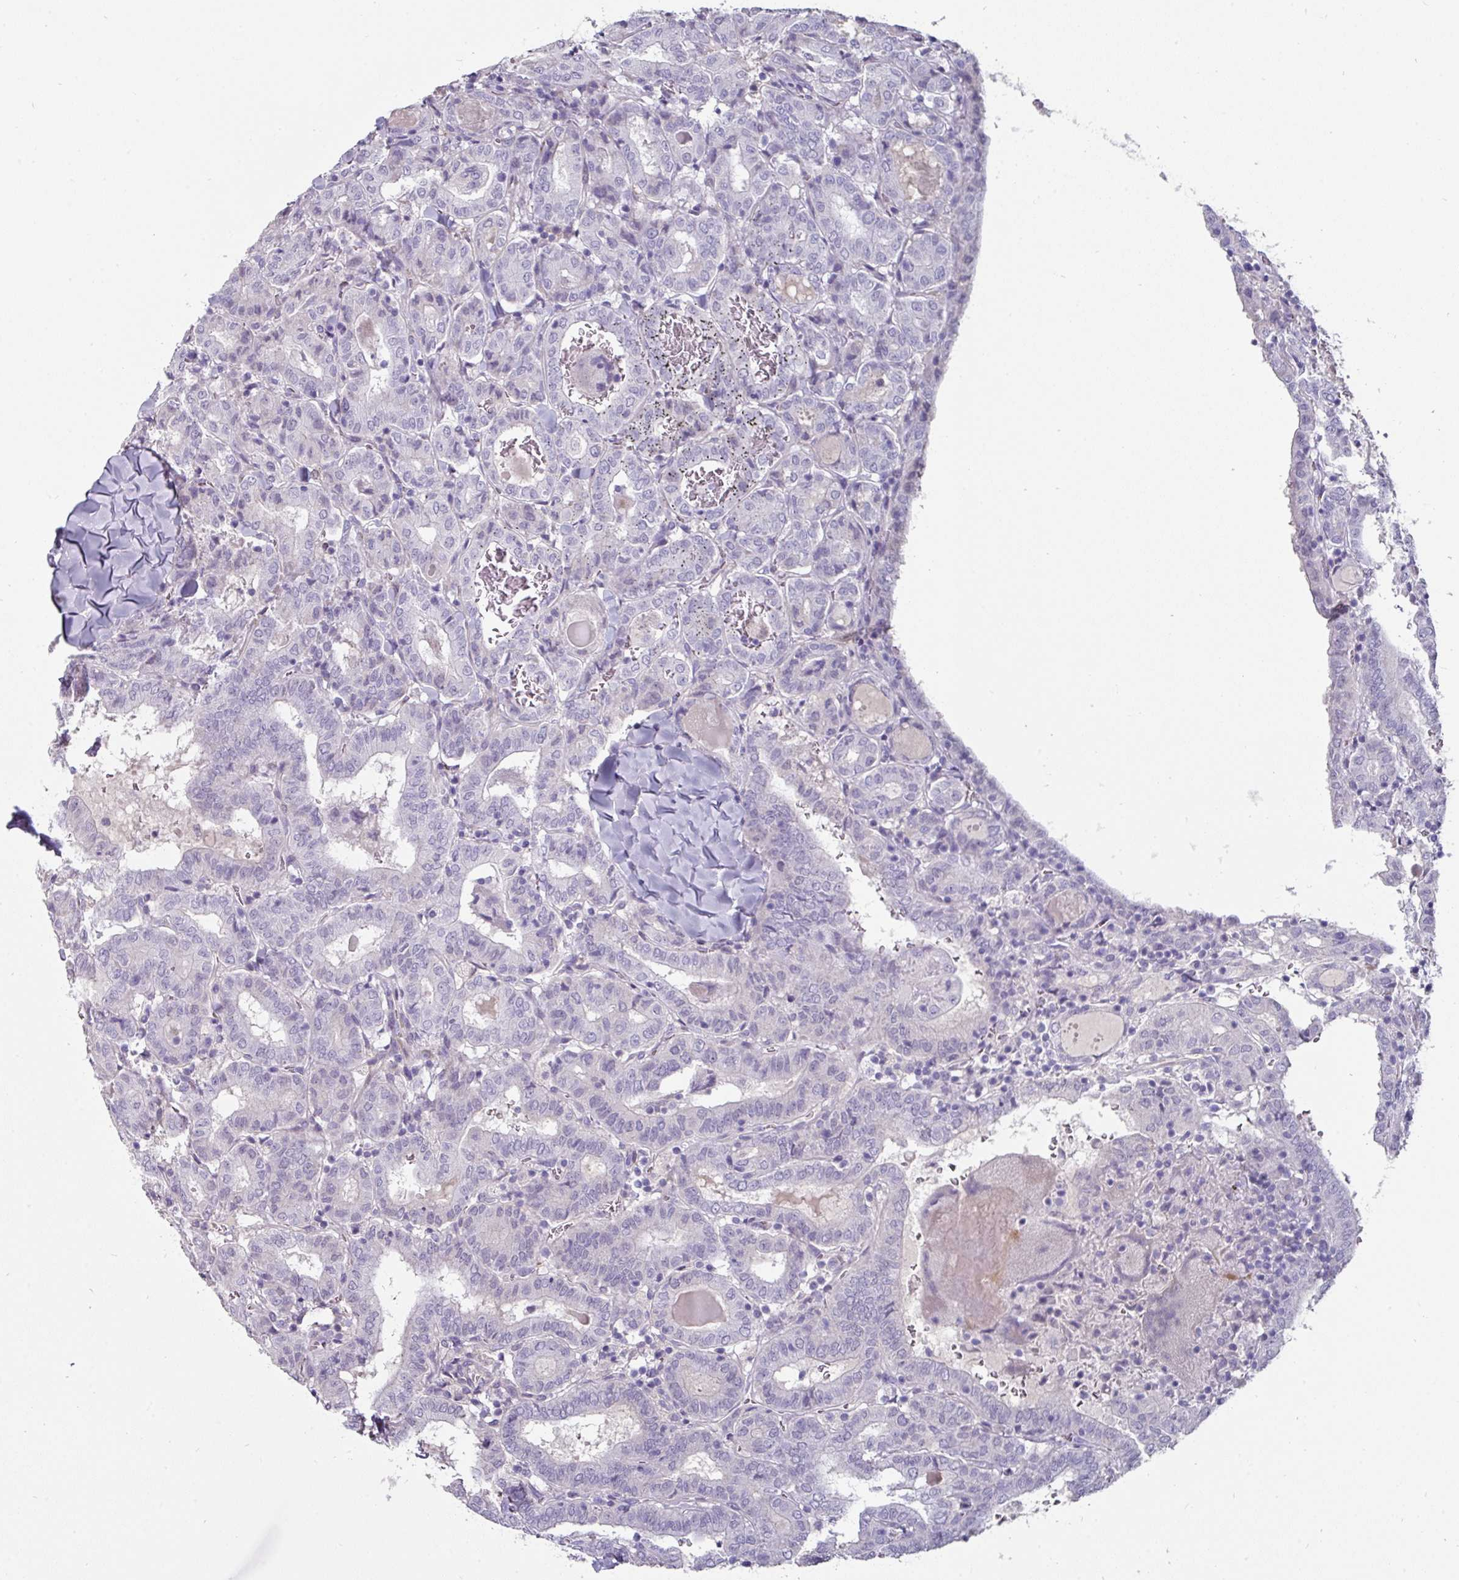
{"staining": {"intensity": "negative", "quantity": "none", "location": "none"}, "tissue": "thyroid cancer", "cell_type": "Tumor cells", "image_type": "cancer", "snomed": [{"axis": "morphology", "description": "Papillary adenocarcinoma, NOS"}, {"axis": "topography", "description": "Thyroid gland"}], "caption": "Immunohistochemistry (IHC) histopathology image of neoplastic tissue: papillary adenocarcinoma (thyroid) stained with DAB reveals no significant protein positivity in tumor cells. The staining is performed using DAB (3,3'-diaminobenzidine) brown chromogen with nuclei counter-stained in using hematoxylin.", "gene": "EYA3", "patient": {"sex": "female", "age": 72}}